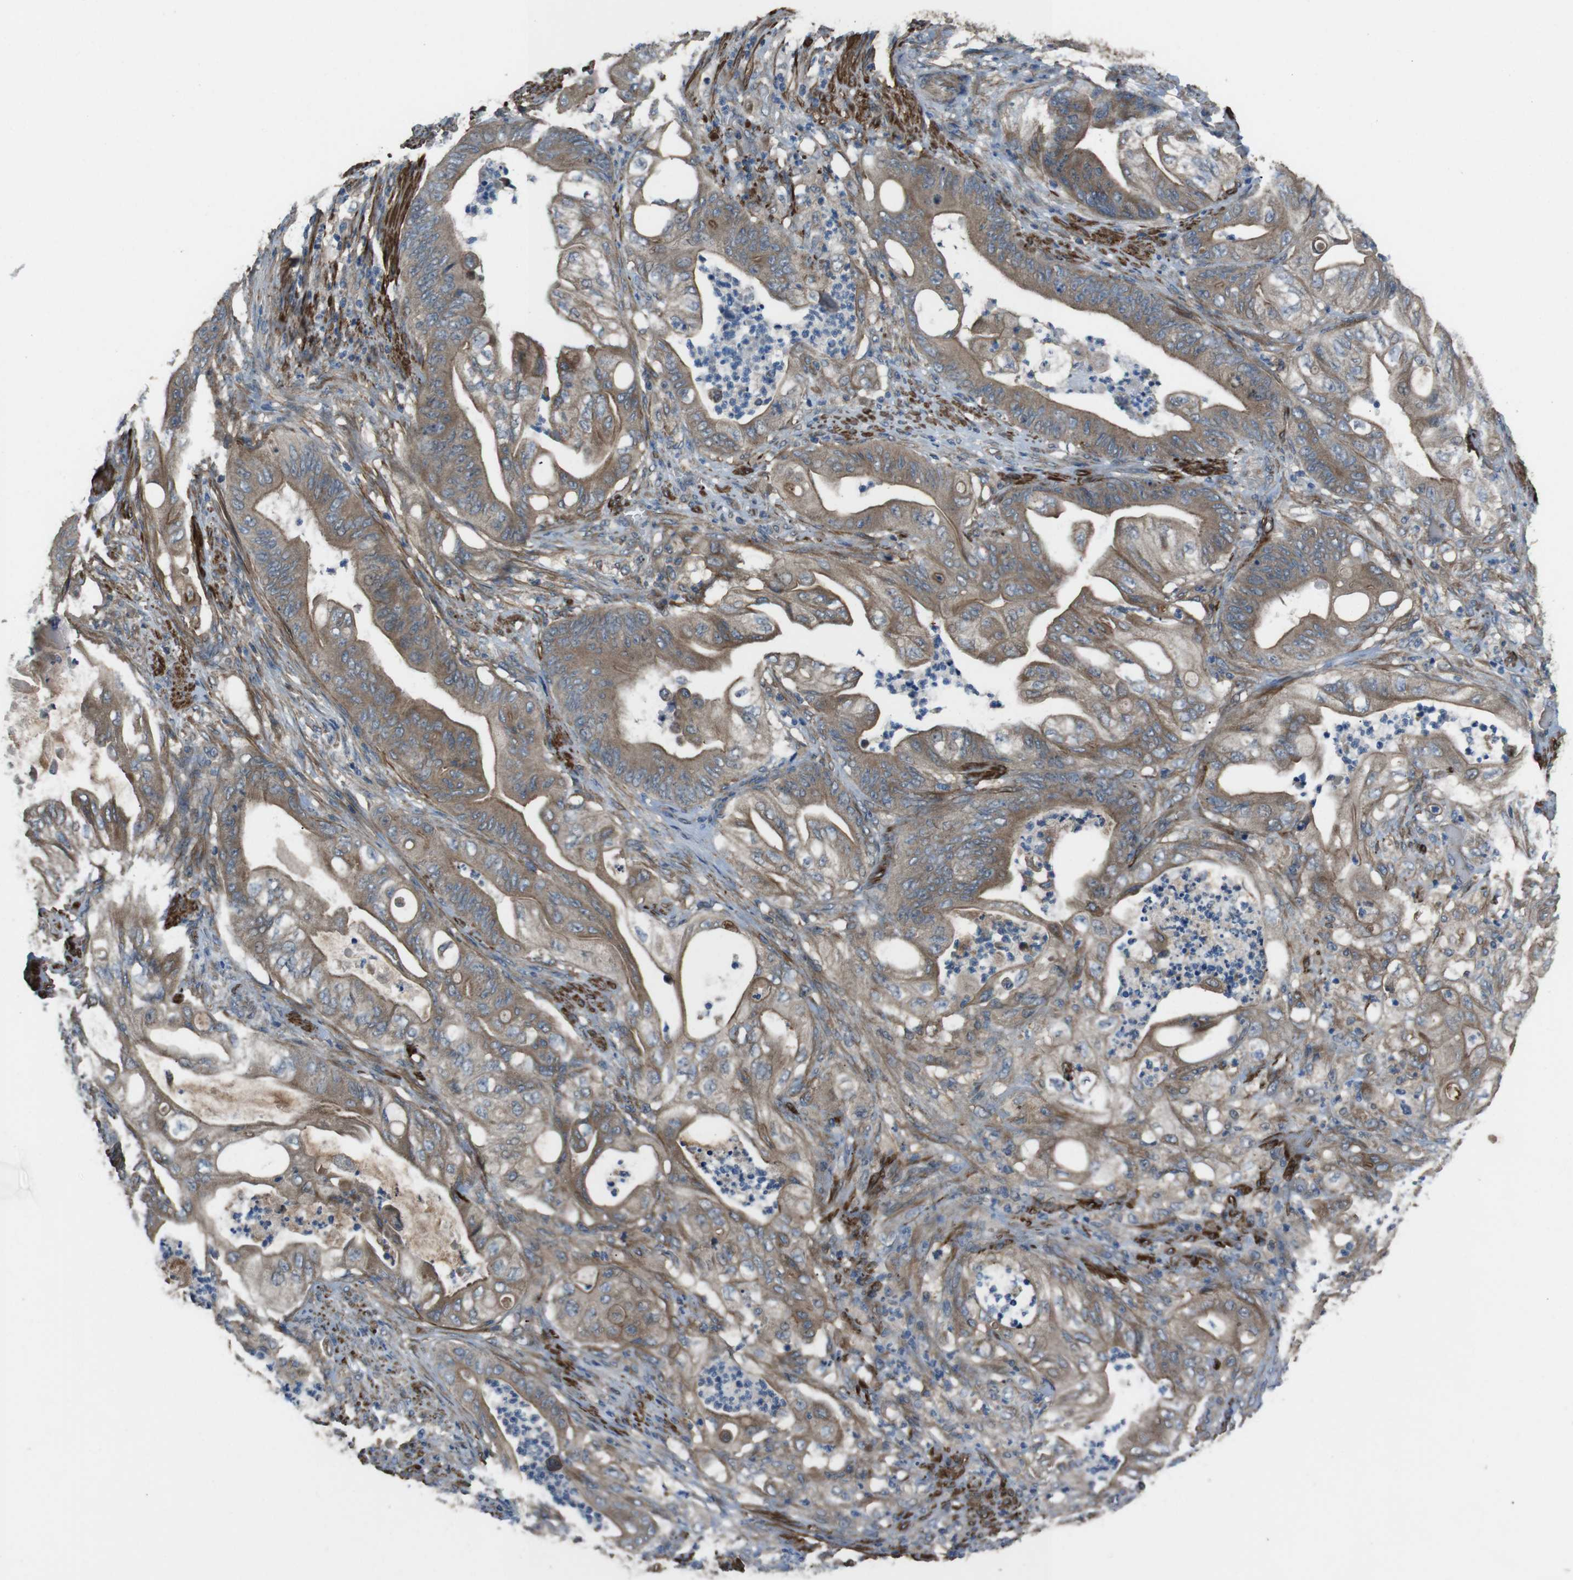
{"staining": {"intensity": "moderate", "quantity": ">75%", "location": "cytoplasmic/membranous"}, "tissue": "stomach cancer", "cell_type": "Tumor cells", "image_type": "cancer", "snomed": [{"axis": "morphology", "description": "Adenocarcinoma, NOS"}, {"axis": "topography", "description": "Stomach"}], "caption": "High-power microscopy captured an IHC micrograph of adenocarcinoma (stomach), revealing moderate cytoplasmic/membranous expression in about >75% of tumor cells.", "gene": "FUT2", "patient": {"sex": "female", "age": 73}}